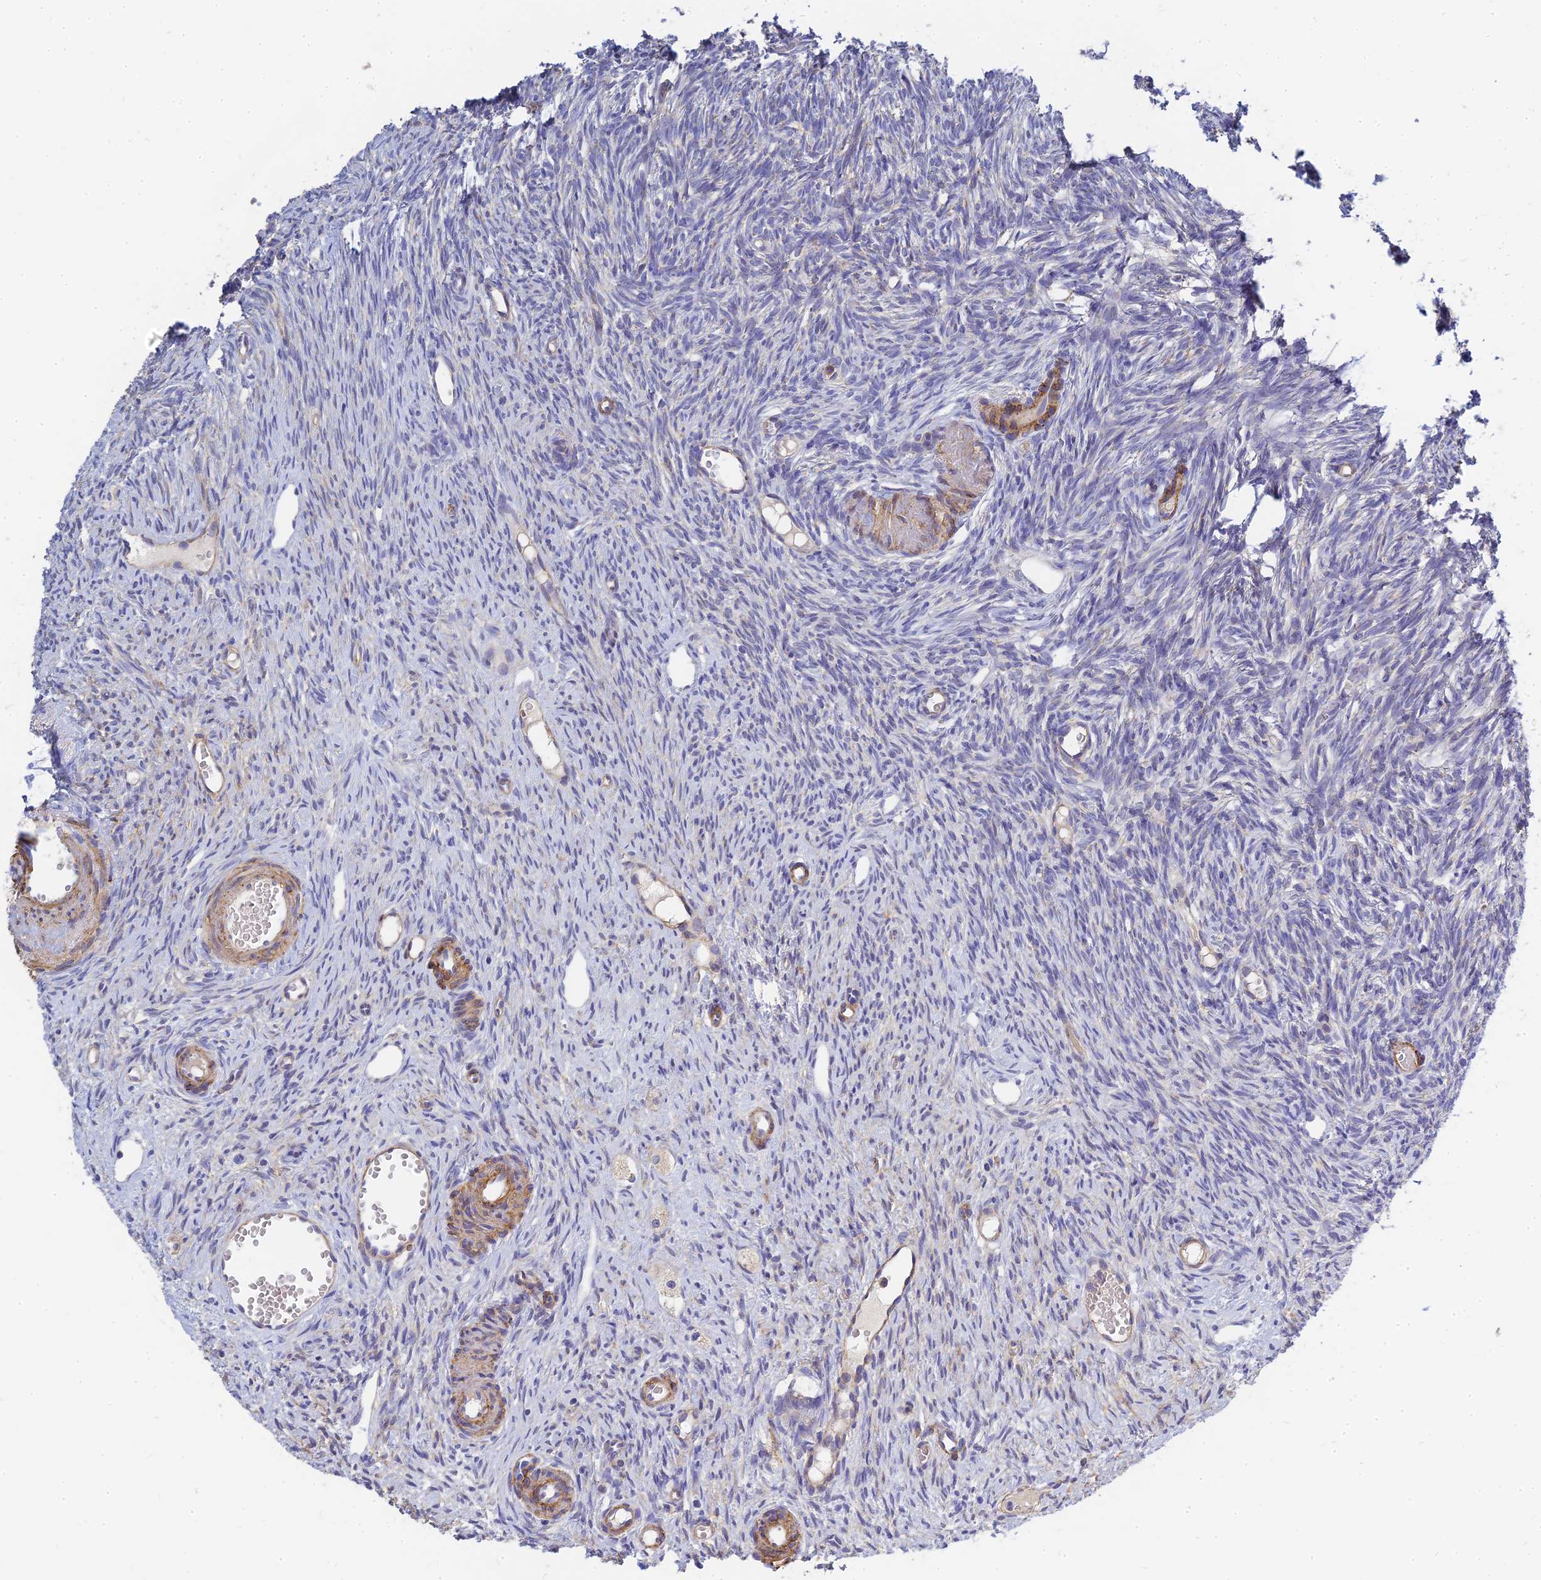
{"staining": {"intensity": "weak", "quantity": ">75%", "location": "cytoplasmic/membranous"}, "tissue": "ovary", "cell_type": "Follicle cells", "image_type": "normal", "snomed": [{"axis": "morphology", "description": "Normal tissue, NOS"}, {"axis": "topography", "description": "Ovary"}], "caption": "A histopathology image of ovary stained for a protein shows weak cytoplasmic/membranous brown staining in follicle cells.", "gene": "MRPL15", "patient": {"sex": "female", "age": 51}}